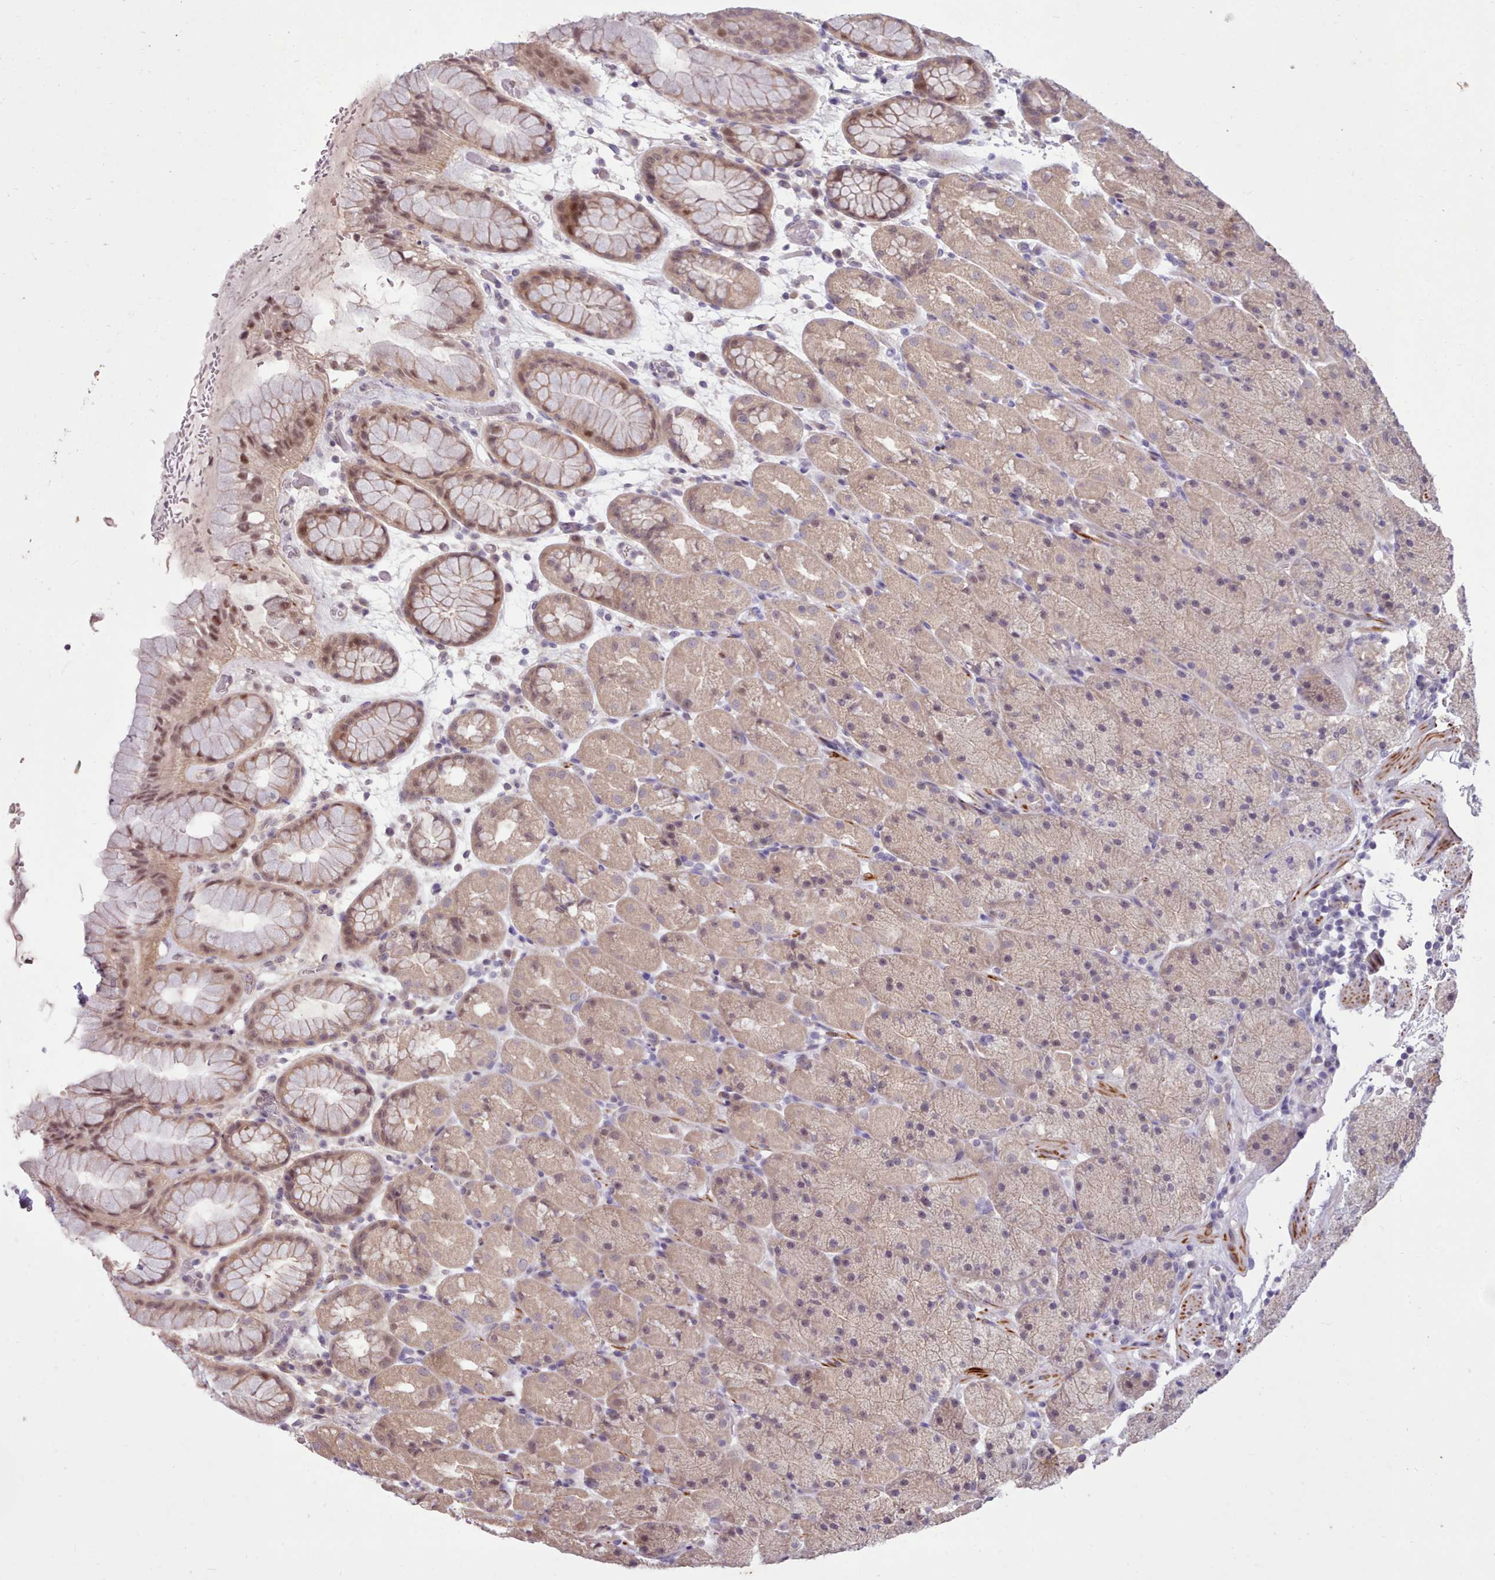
{"staining": {"intensity": "weak", "quantity": ">75%", "location": "cytoplasmic/membranous,nuclear"}, "tissue": "stomach", "cell_type": "Glandular cells", "image_type": "normal", "snomed": [{"axis": "morphology", "description": "Normal tissue, NOS"}, {"axis": "topography", "description": "Stomach, upper"}, {"axis": "topography", "description": "Stomach, lower"}], "caption": "Protein expression analysis of unremarkable human stomach reveals weak cytoplasmic/membranous,nuclear expression in about >75% of glandular cells.", "gene": "ZNF607", "patient": {"sex": "male", "age": 67}}